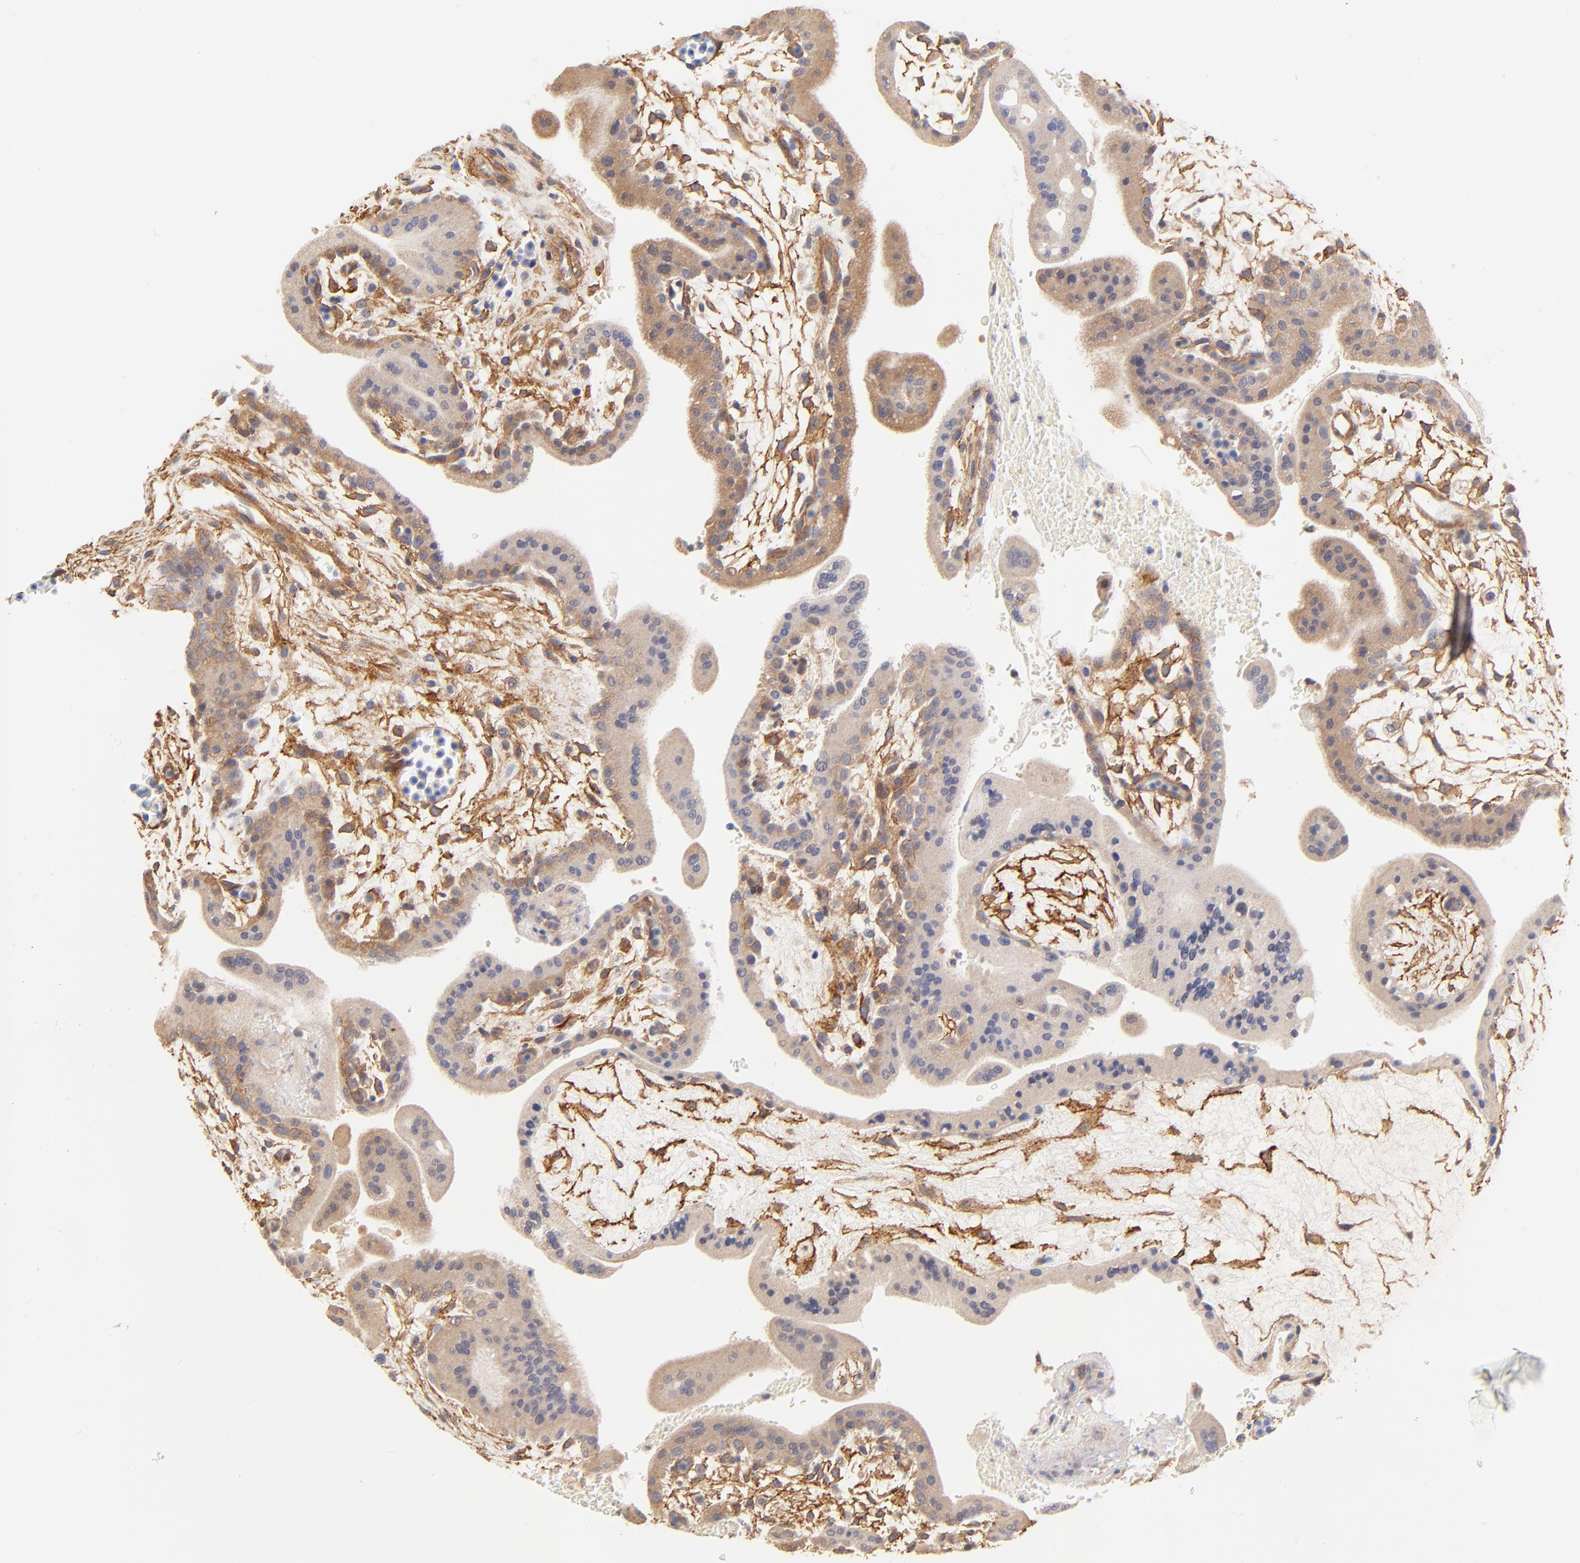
{"staining": {"intensity": "weak", "quantity": ">75%", "location": "cytoplasmic/membranous"}, "tissue": "placenta", "cell_type": "Trophoblastic cells", "image_type": "normal", "snomed": [{"axis": "morphology", "description": "Normal tissue, NOS"}, {"axis": "topography", "description": "Placenta"}], "caption": "Immunohistochemistry histopathology image of normal placenta: human placenta stained using immunohistochemistry (IHC) reveals low levels of weak protein expression localized specifically in the cytoplasmic/membranous of trophoblastic cells, appearing as a cytoplasmic/membranous brown color.", "gene": "PTK7", "patient": {"sex": "female", "age": 35}}